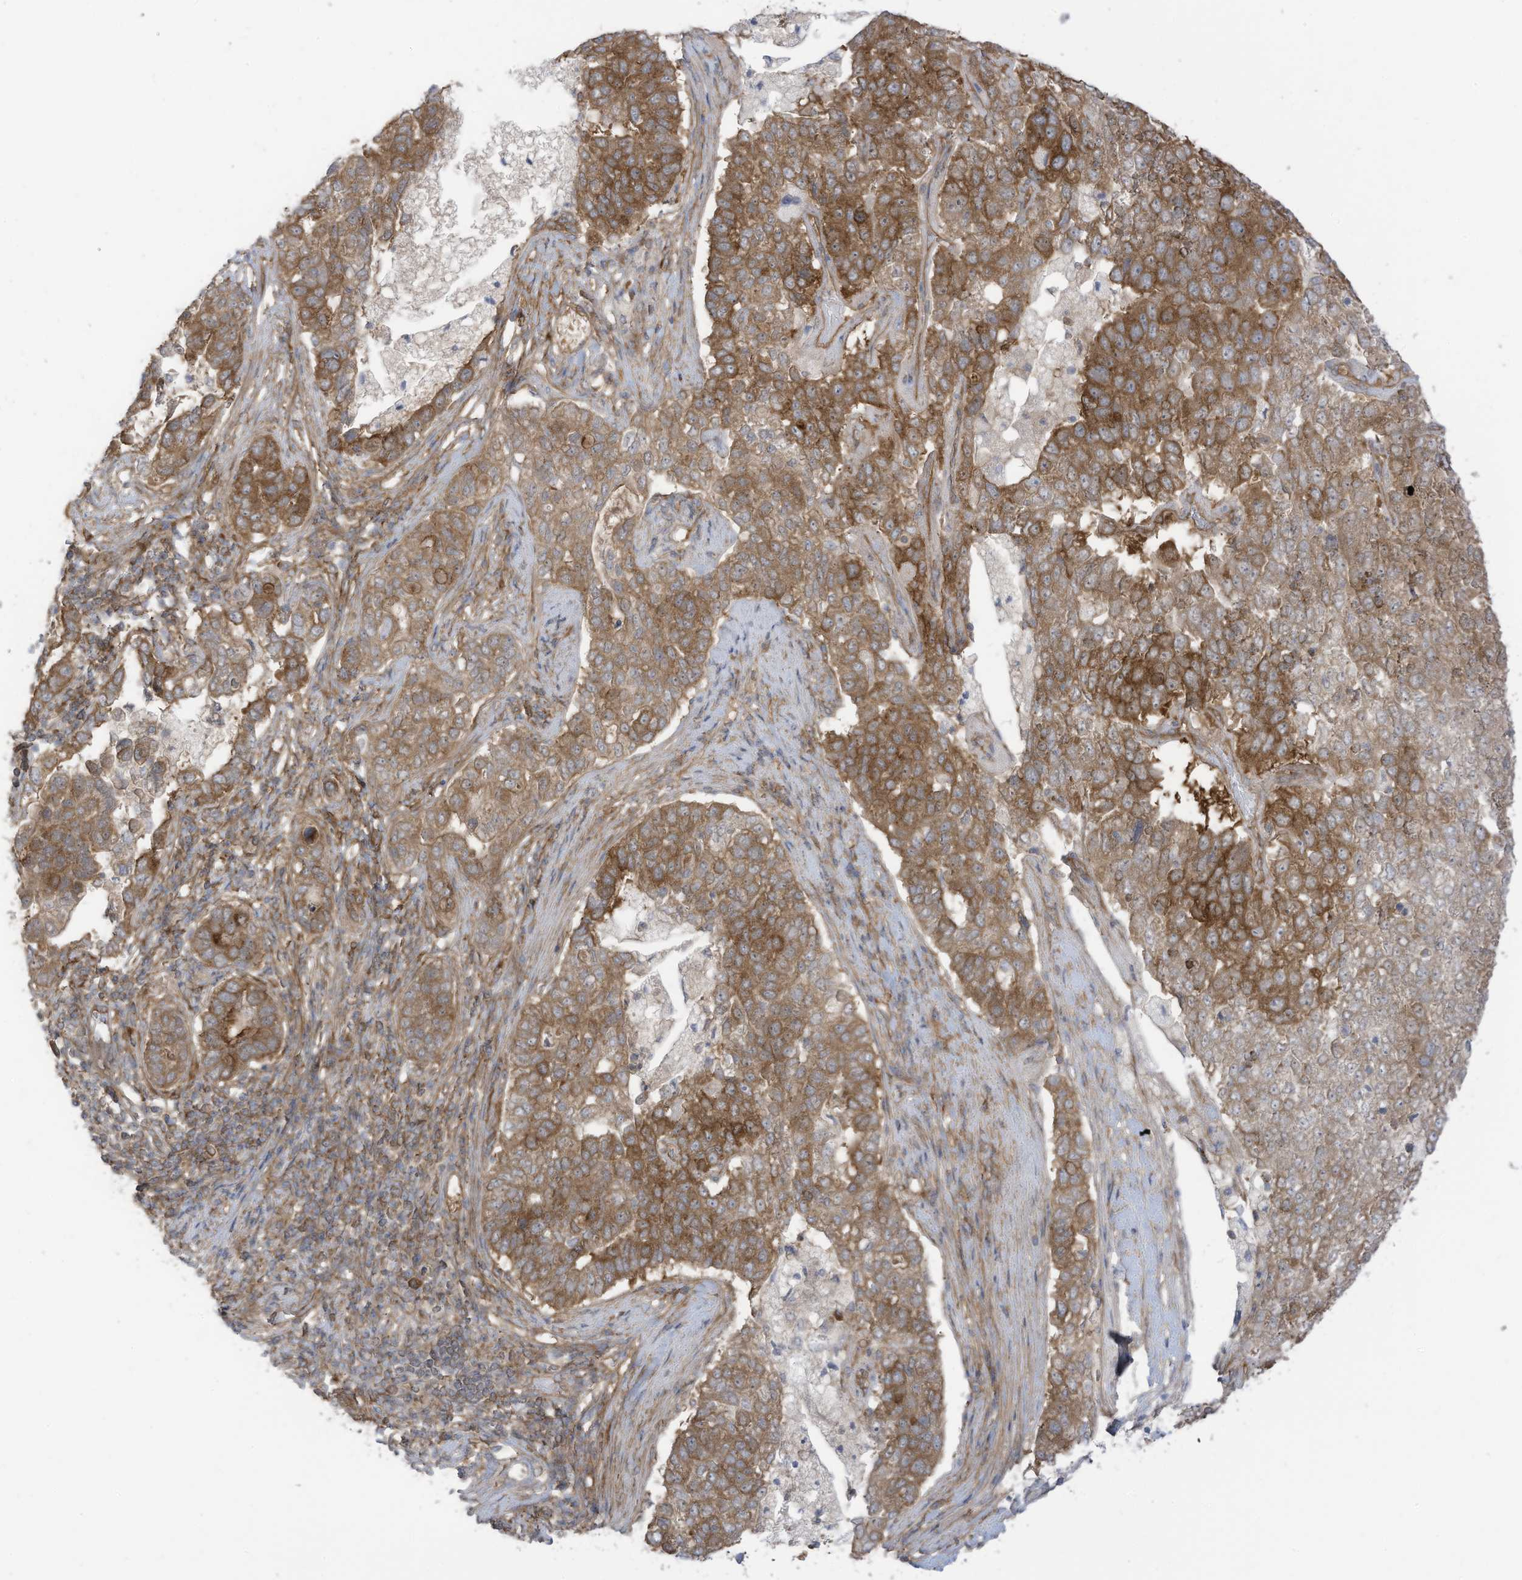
{"staining": {"intensity": "moderate", "quantity": ">75%", "location": "cytoplasmic/membranous"}, "tissue": "pancreatic cancer", "cell_type": "Tumor cells", "image_type": "cancer", "snomed": [{"axis": "morphology", "description": "Adenocarcinoma, NOS"}, {"axis": "topography", "description": "Pancreas"}], "caption": "A medium amount of moderate cytoplasmic/membranous expression is present in approximately >75% of tumor cells in pancreatic adenocarcinoma tissue.", "gene": "REPS1", "patient": {"sex": "female", "age": 61}}